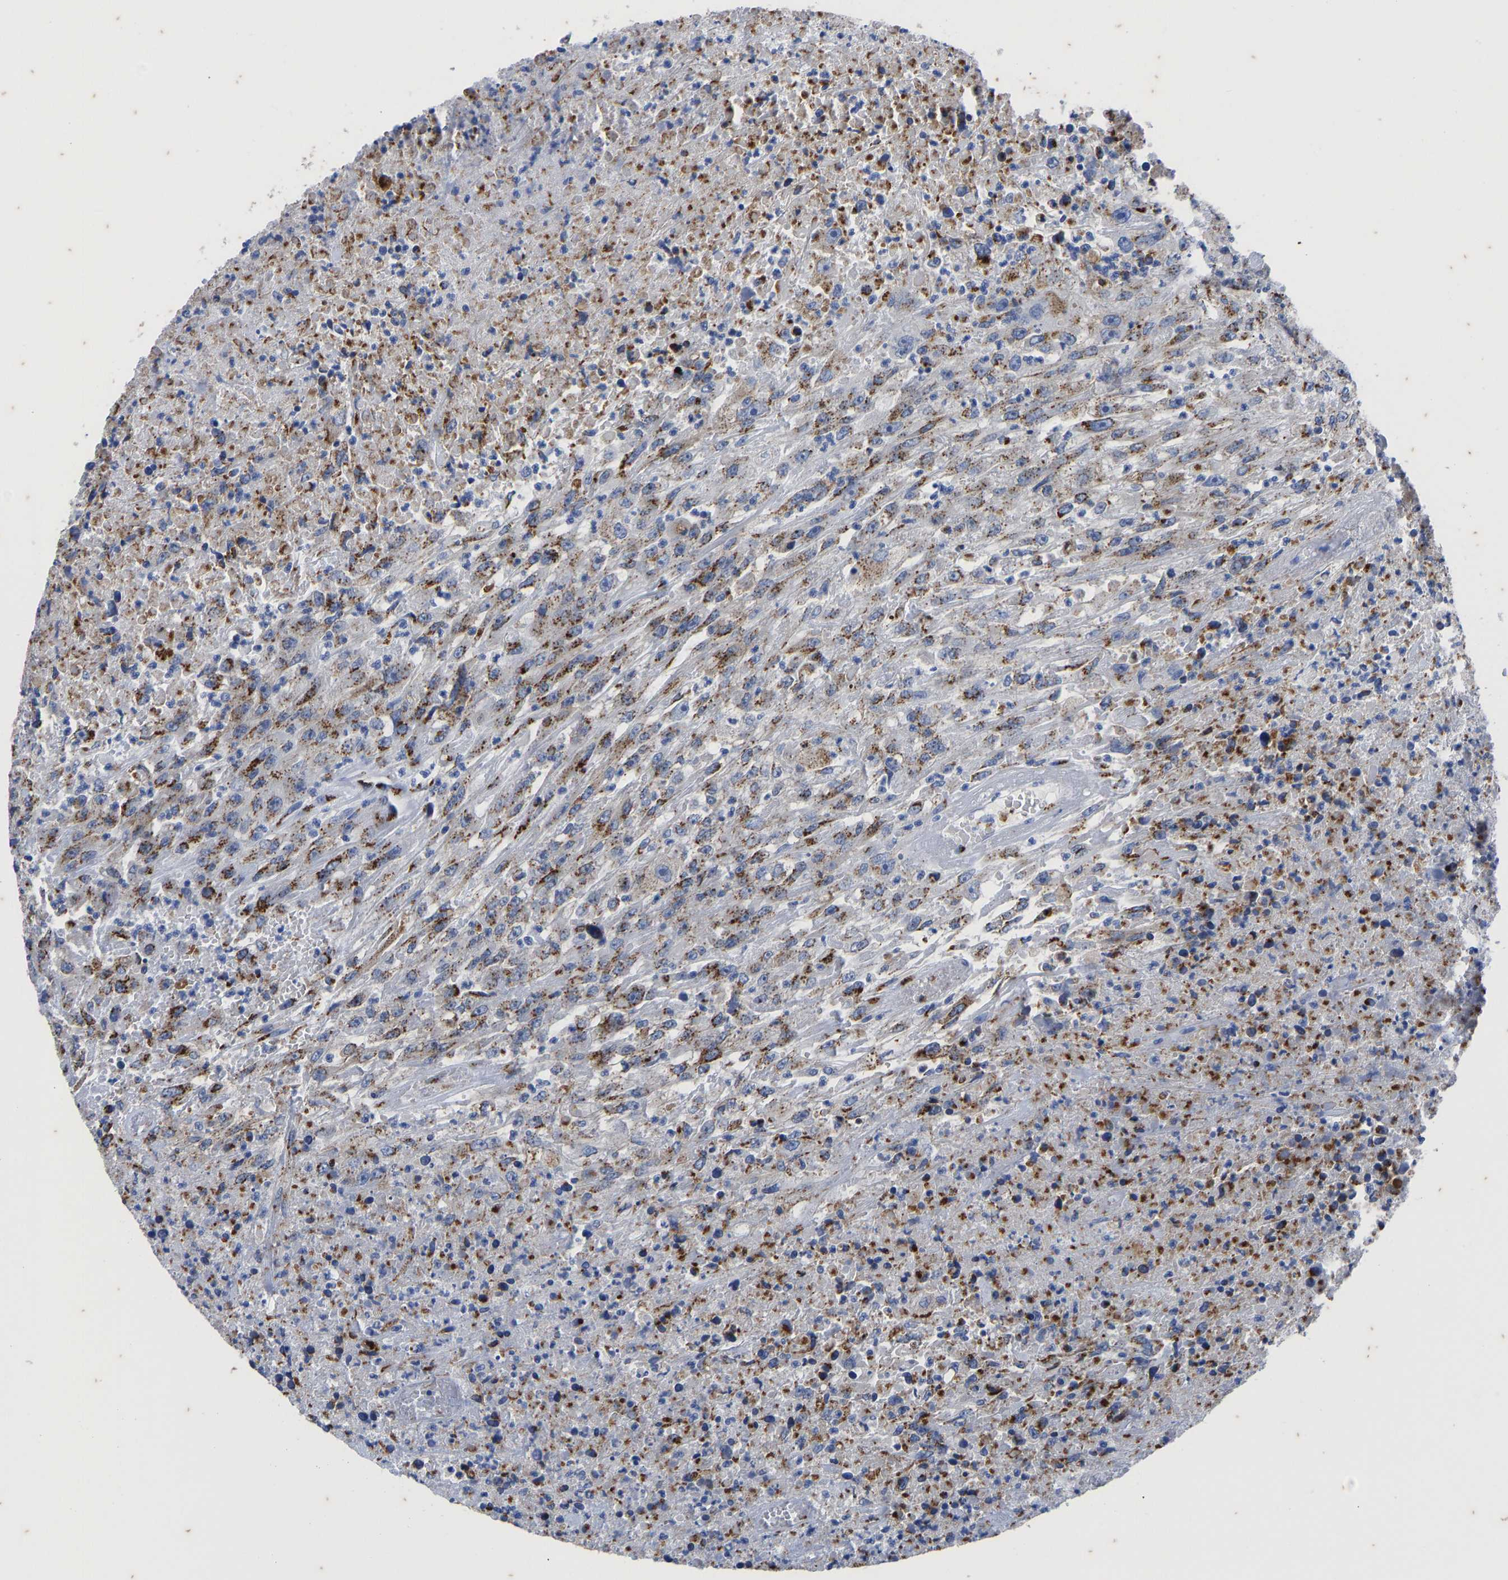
{"staining": {"intensity": "moderate", "quantity": ">75%", "location": "cytoplasmic/membranous"}, "tissue": "urothelial cancer", "cell_type": "Tumor cells", "image_type": "cancer", "snomed": [{"axis": "morphology", "description": "Urothelial carcinoma, High grade"}, {"axis": "topography", "description": "Urinary bladder"}], "caption": "Urothelial cancer stained with DAB IHC shows medium levels of moderate cytoplasmic/membranous positivity in about >75% of tumor cells.", "gene": "TMEM87A", "patient": {"sex": "male", "age": 46}}